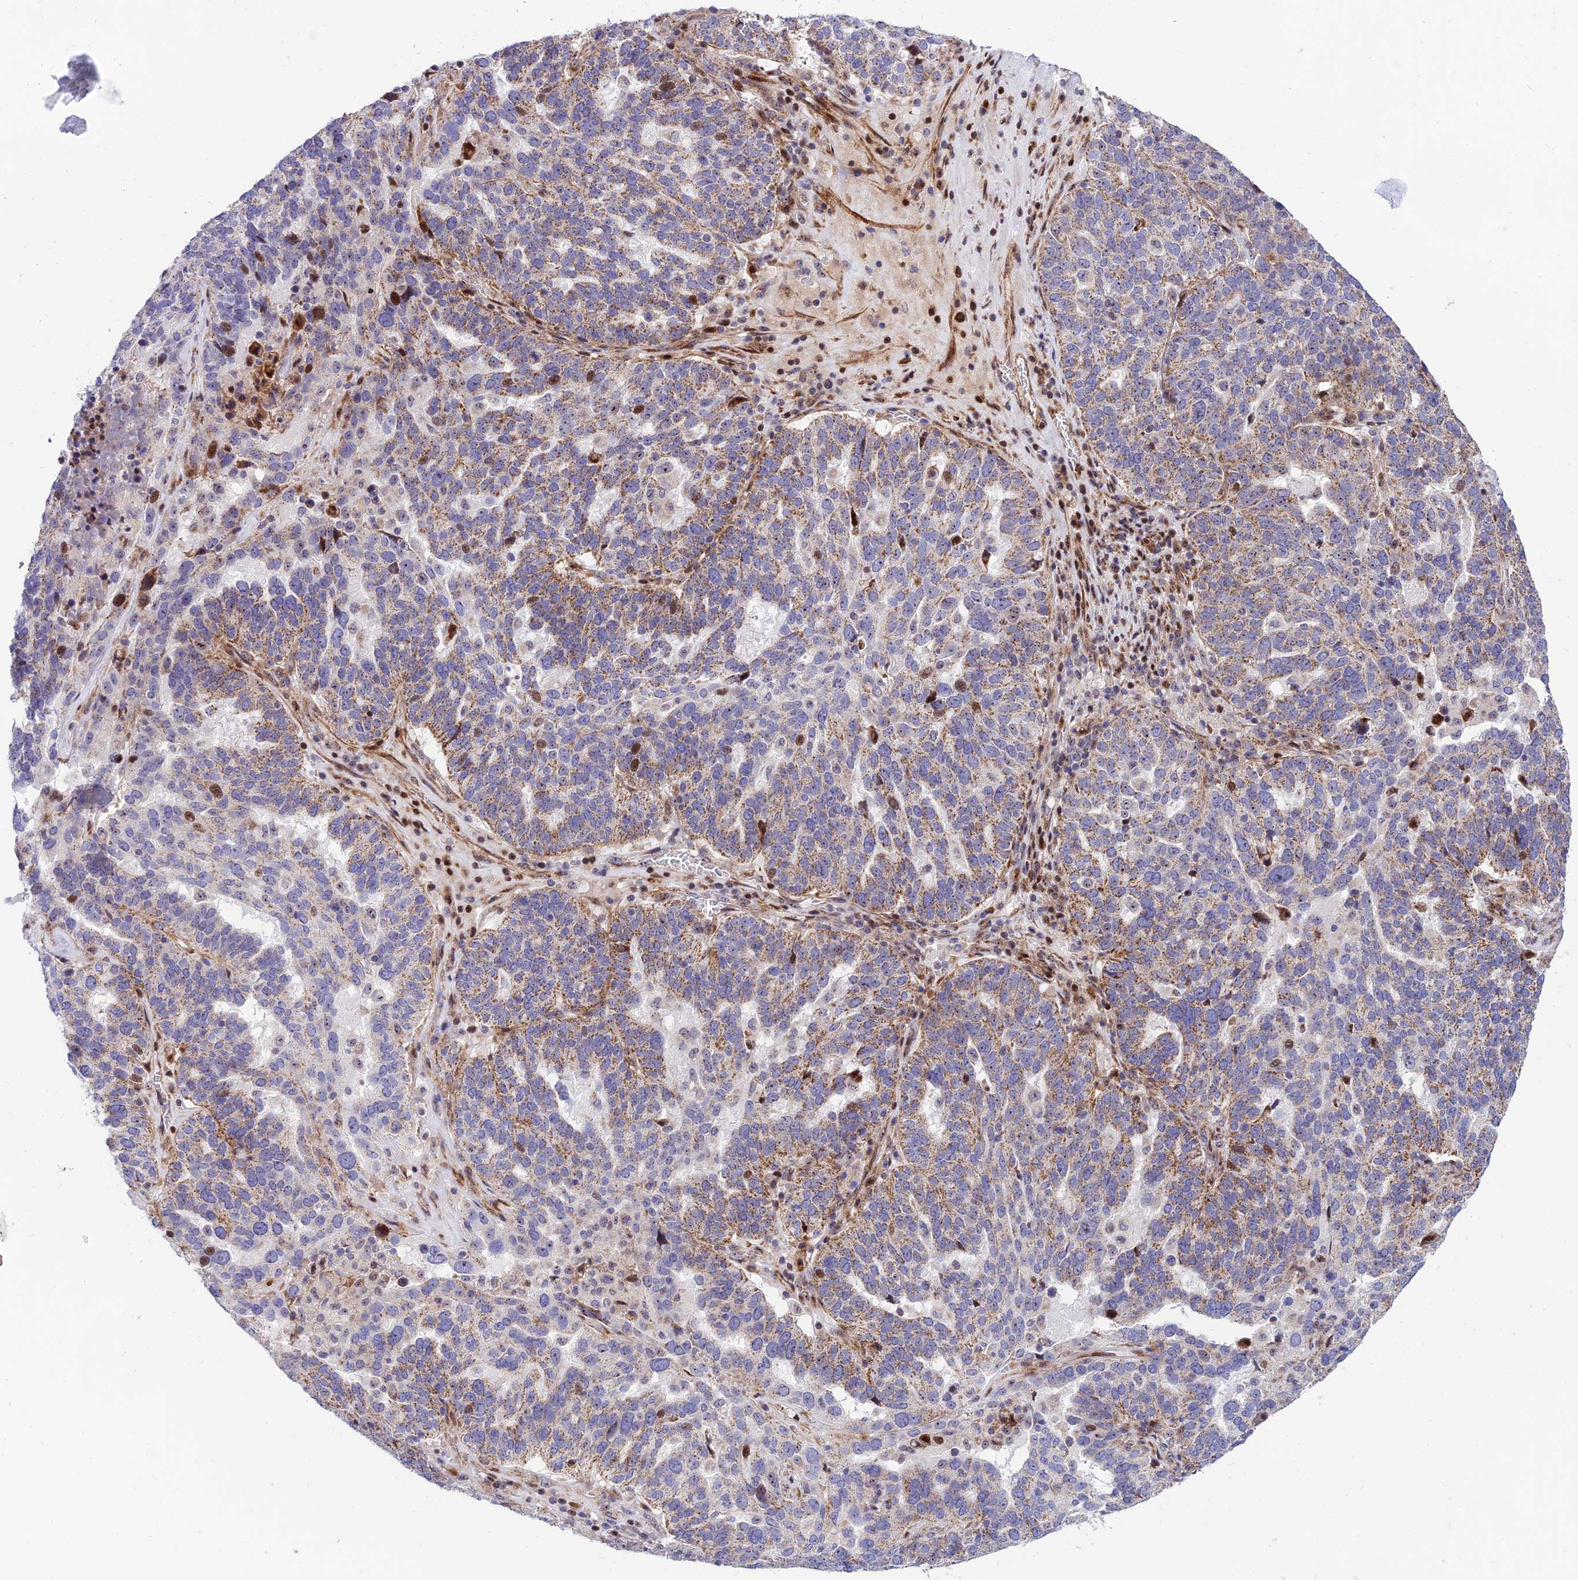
{"staining": {"intensity": "moderate", "quantity": "25%-75%", "location": "cytoplasmic/membranous"}, "tissue": "ovarian cancer", "cell_type": "Tumor cells", "image_type": "cancer", "snomed": [{"axis": "morphology", "description": "Cystadenocarcinoma, serous, NOS"}, {"axis": "topography", "description": "Ovary"}], "caption": "Moderate cytoplasmic/membranous protein expression is identified in about 25%-75% of tumor cells in serous cystadenocarcinoma (ovarian).", "gene": "KBTBD7", "patient": {"sex": "female", "age": 59}}